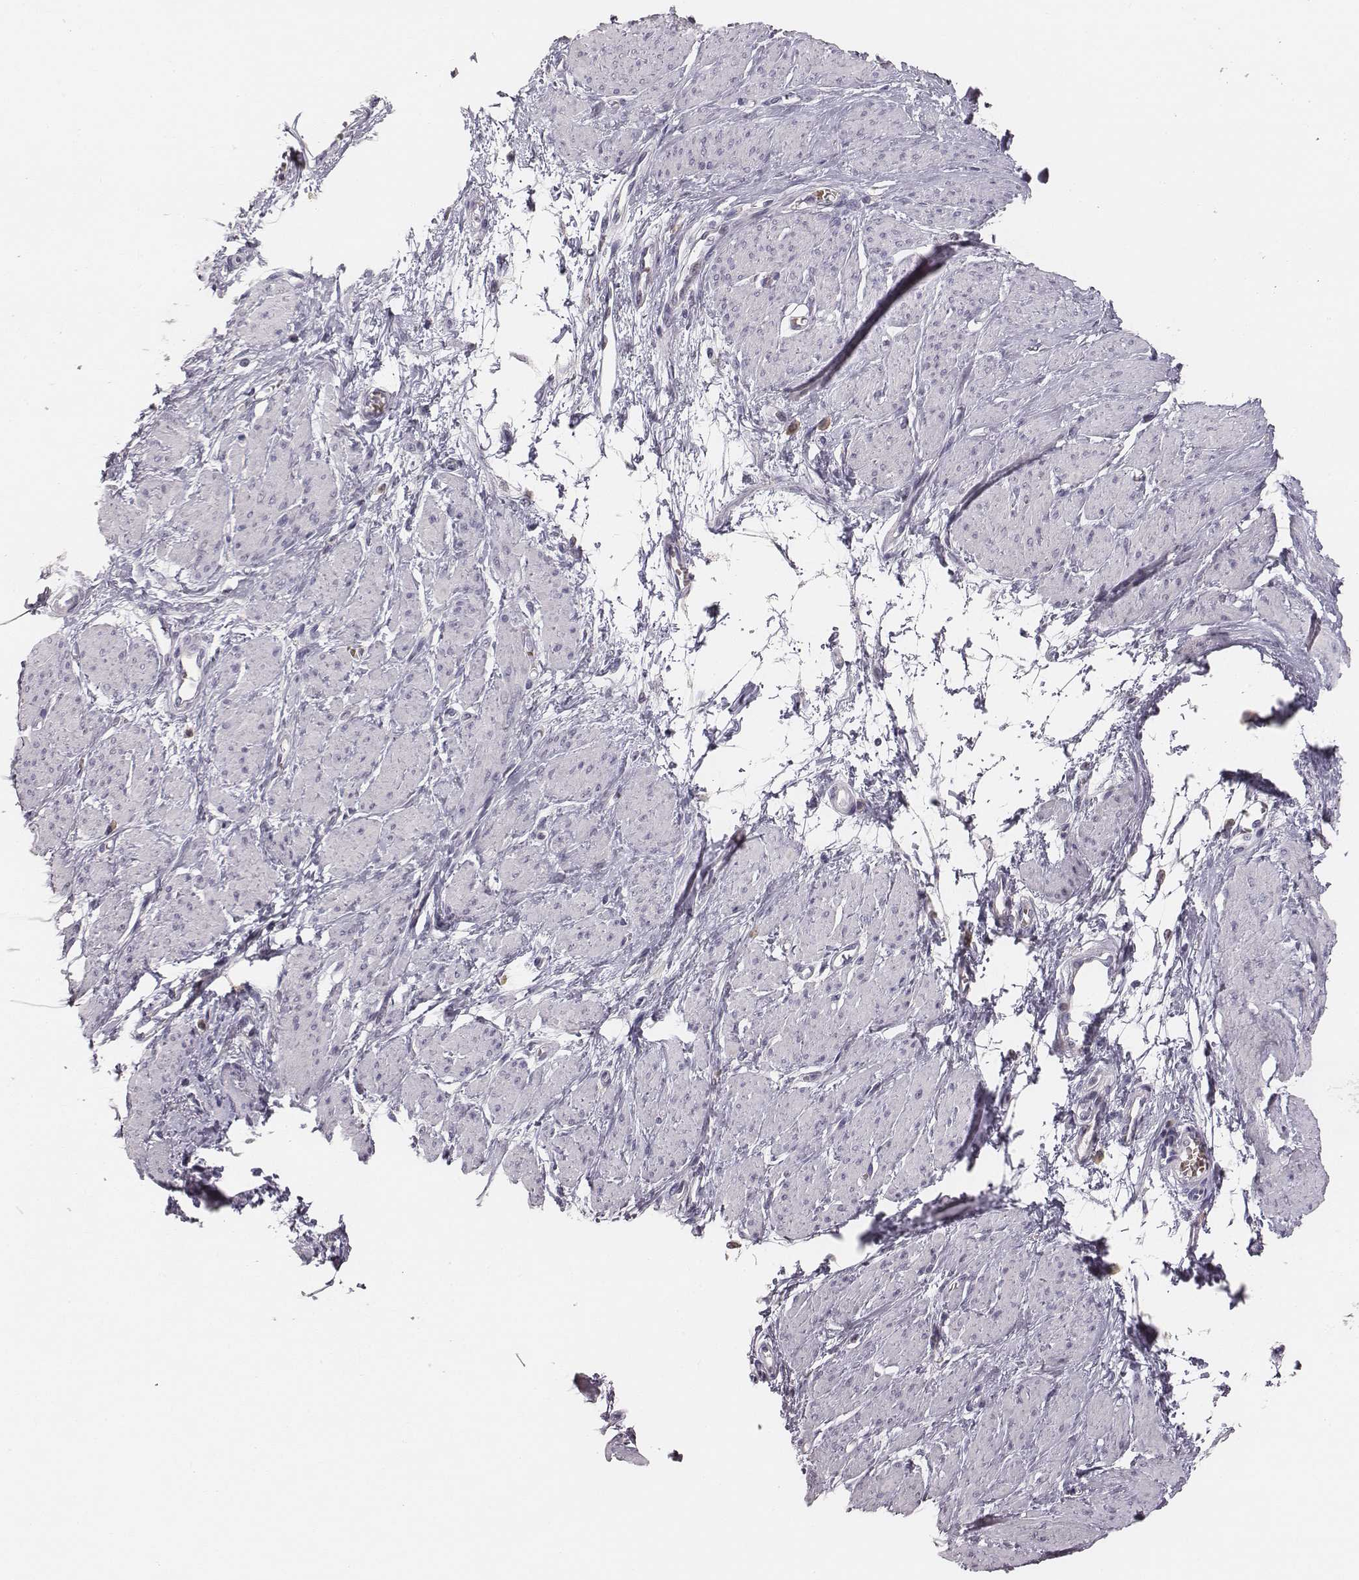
{"staining": {"intensity": "negative", "quantity": "none", "location": "none"}, "tissue": "smooth muscle", "cell_type": "Smooth muscle cells", "image_type": "normal", "snomed": [{"axis": "morphology", "description": "Normal tissue, NOS"}, {"axis": "topography", "description": "Smooth muscle"}, {"axis": "topography", "description": "Uterus"}], "caption": "Smooth muscle stained for a protein using immunohistochemistry exhibits no expression smooth muscle cells.", "gene": "NIFK", "patient": {"sex": "female", "age": 39}}